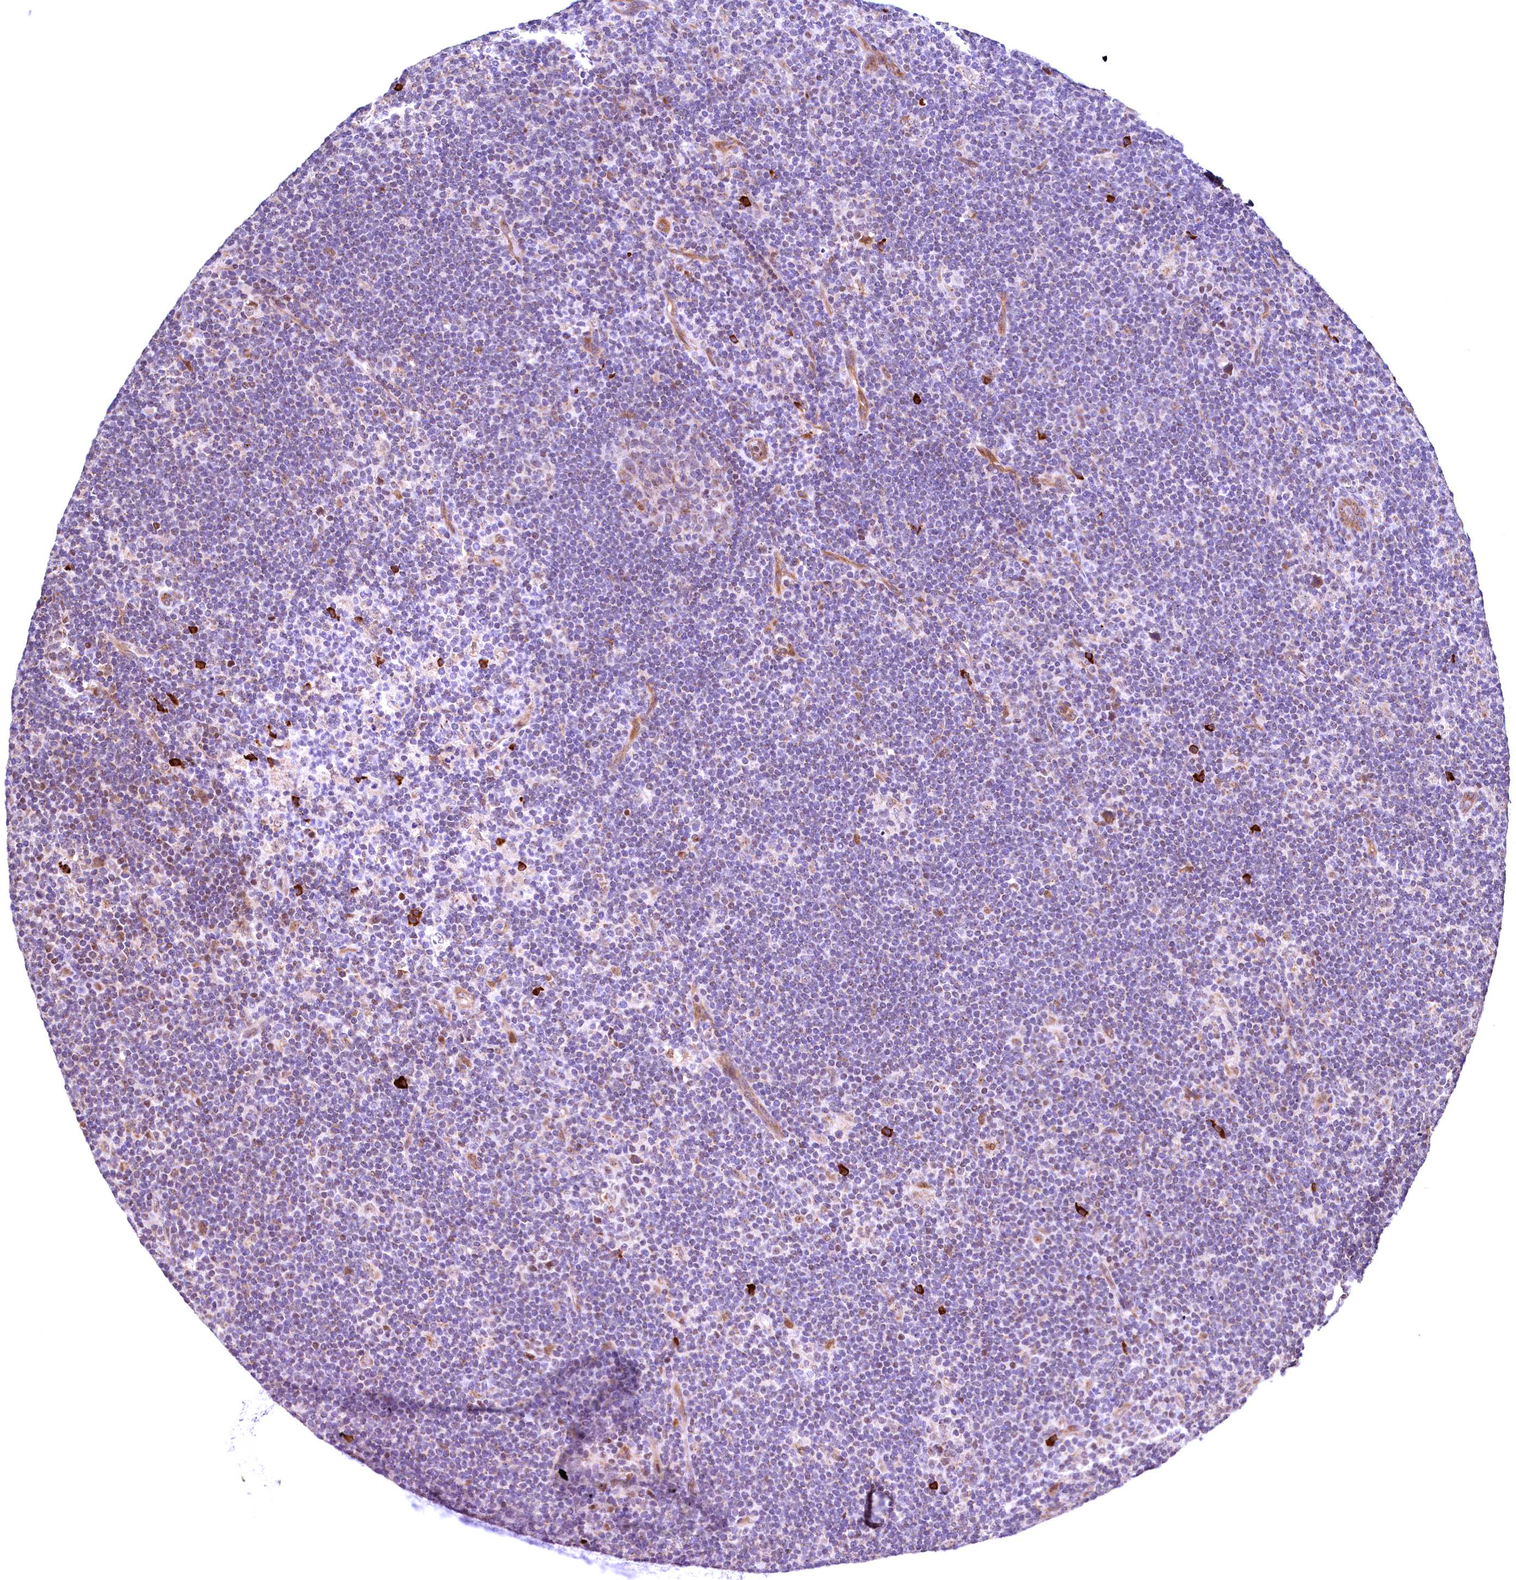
{"staining": {"intensity": "moderate", "quantity": "25%-75%", "location": "cytoplasmic/membranous,nuclear"}, "tissue": "lymphoma", "cell_type": "Tumor cells", "image_type": "cancer", "snomed": [{"axis": "morphology", "description": "Hodgkin's disease, NOS"}, {"axis": "topography", "description": "Lymph node"}], "caption": "Protein analysis of lymphoma tissue demonstrates moderate cytoplasmic/membranous and nuclear positivity in approximately 25%-75% of tumor cells.", "gene": "RBFA", "patient": {"sex": "female", "age": 57}}